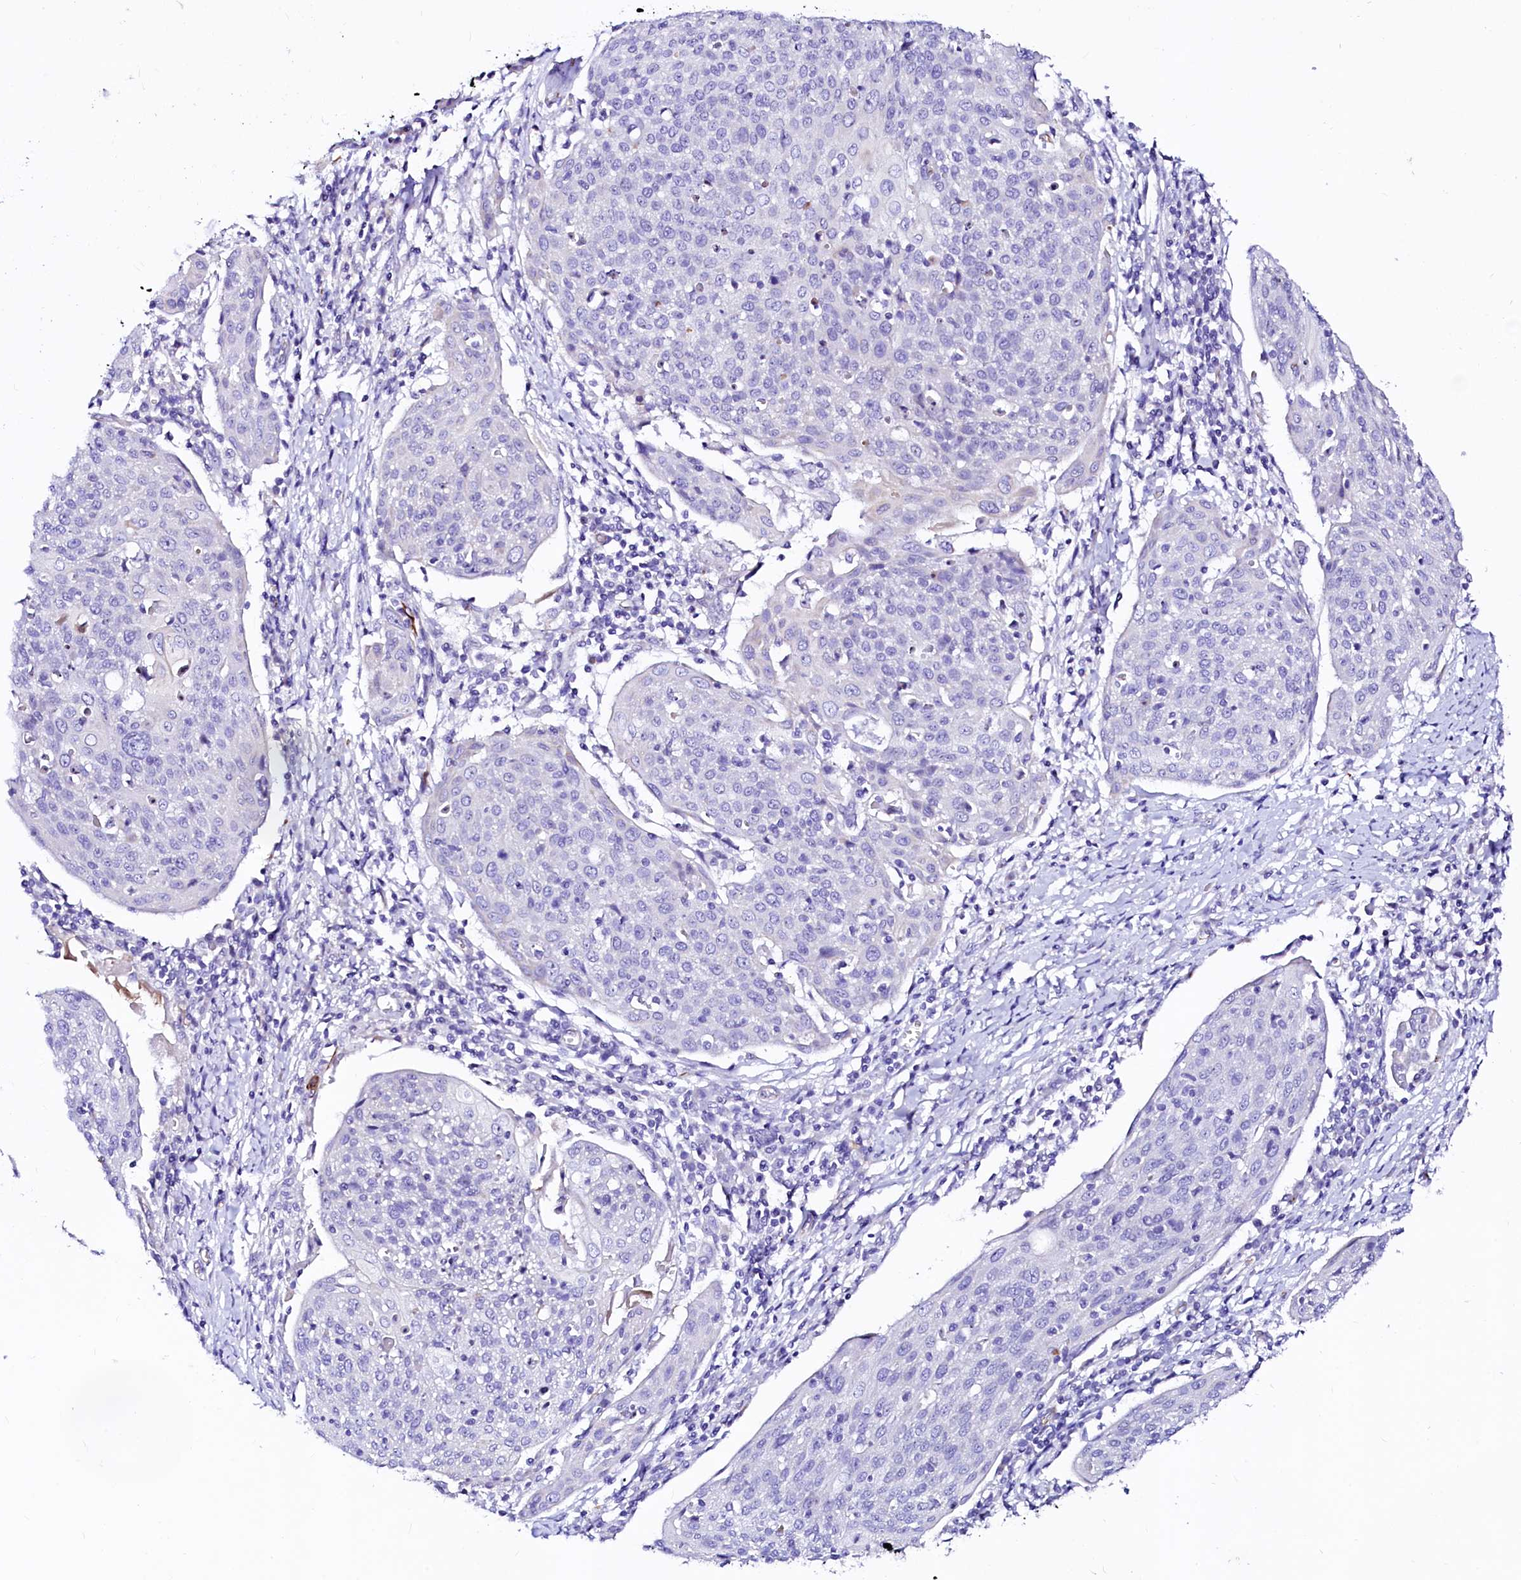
{"staining": {"intensity": "negative", "quantity": "none", "location": "none"}, "tissue": "cervical cancer", "cell_type": "Tumor cells", "image_type": "cancer", "snomed": [{"axis": "morphology", "description": "Squamous cell carcinoma, NOS"}, {"axis": "topography", "description": "Cervix"}], "caption": "The micrograph reveals no staining of tumor cells in squamous cell carcinoma (cervical). (Stains: DAB immunohistochemistry with hematoxylin counter stain, Microscopy: brightfield microscopy at high magnification).", "gene": "SFR1", "patient": {"sex": "female", "age": 67}}